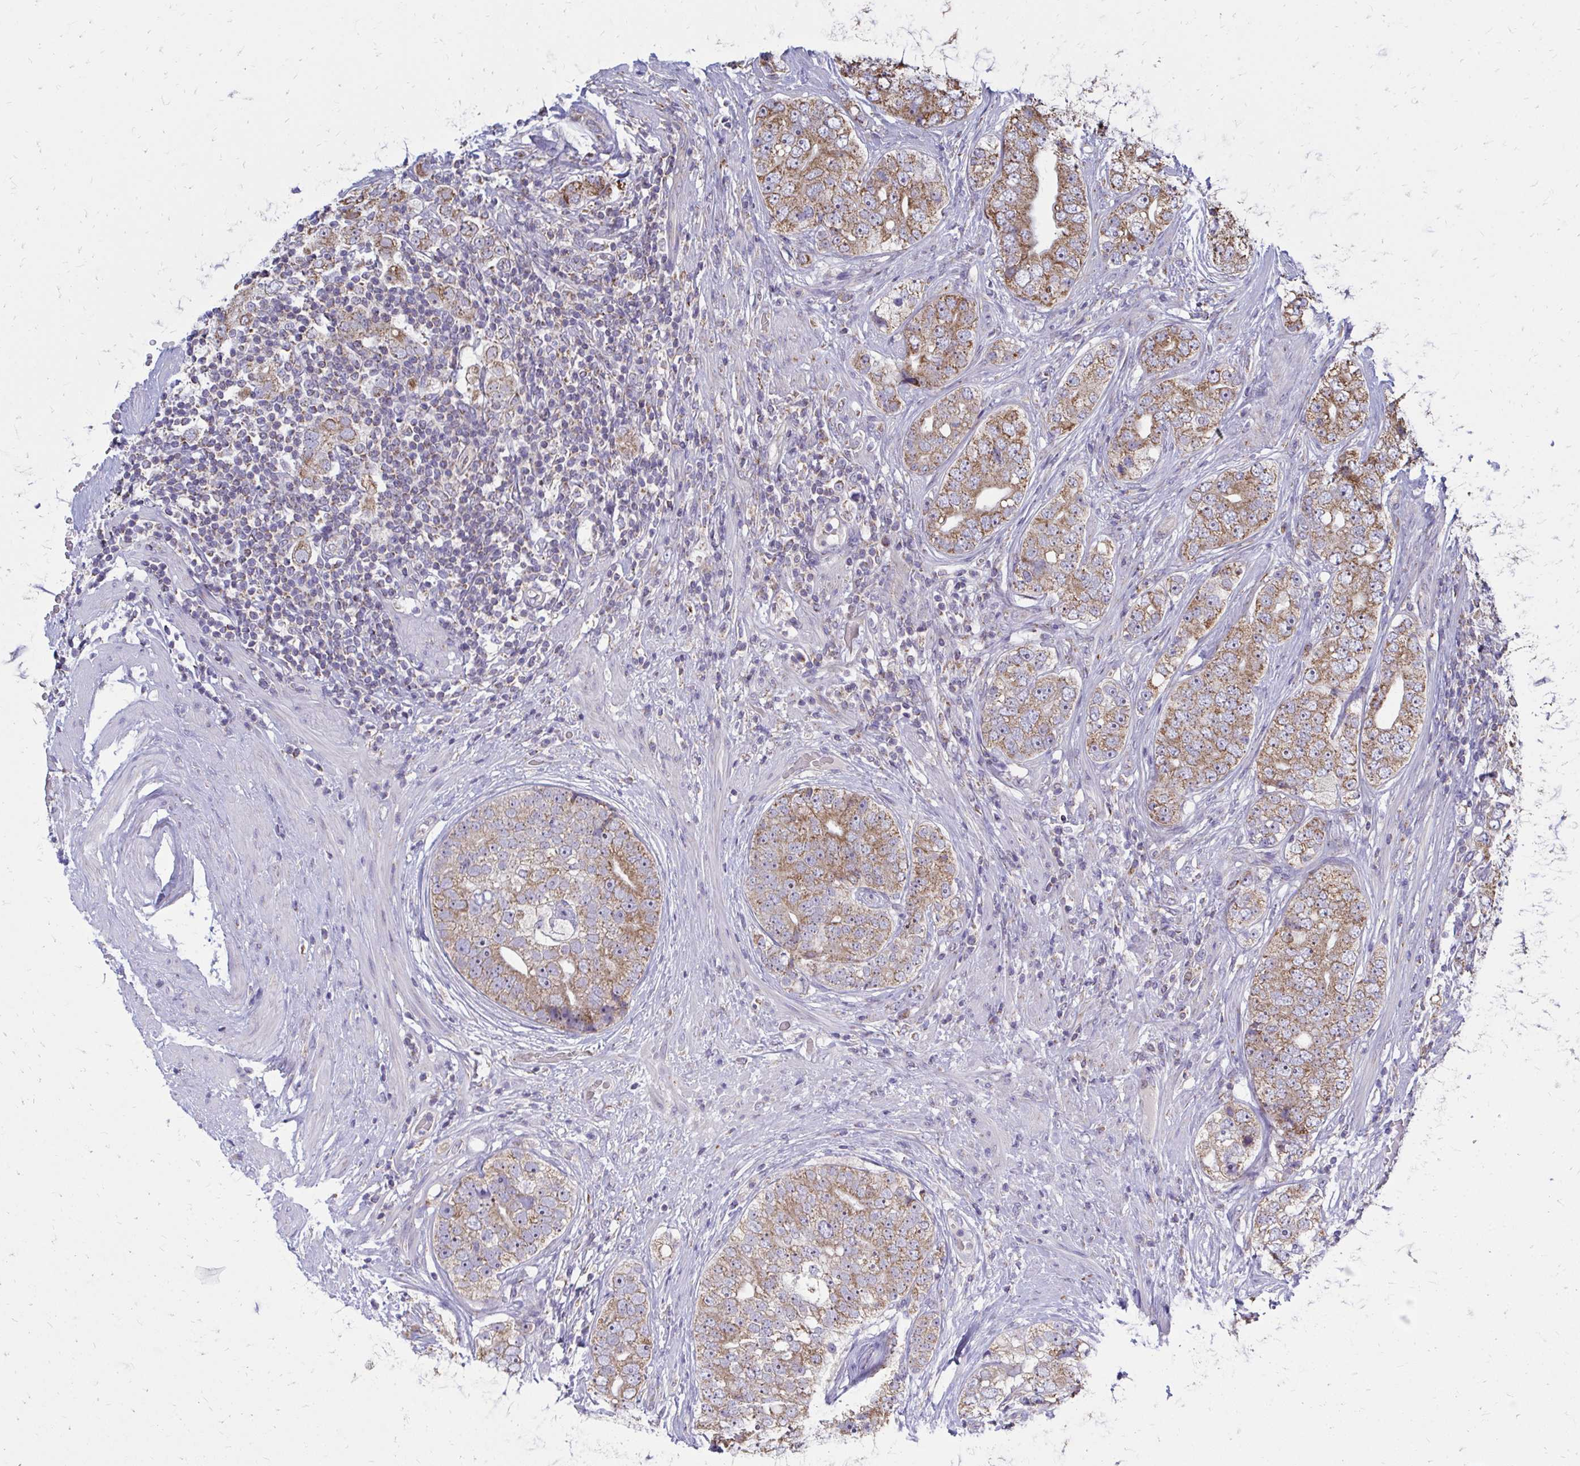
{"staining": {"intensity": "moderate", "quantity": ">75%", "location": "cytoplasmic/membranous"}, "tissue": "prostate cancer", "cell_type": "Tumor cells", "image_type": "cancer", "snomed": [{"axis": "morphology", "description": "Adenocarcinoma, High grade"}, {"axis": "topography", "description": "Prostate"}], "caption": "Human prostate cancer stained with a brown dye displays moderate cytoplasmic/membranous positive positivity in approximately >75% of tumor cells.", "gene": "OR10R2", "patient": {"sex": "male", "age": 60}}